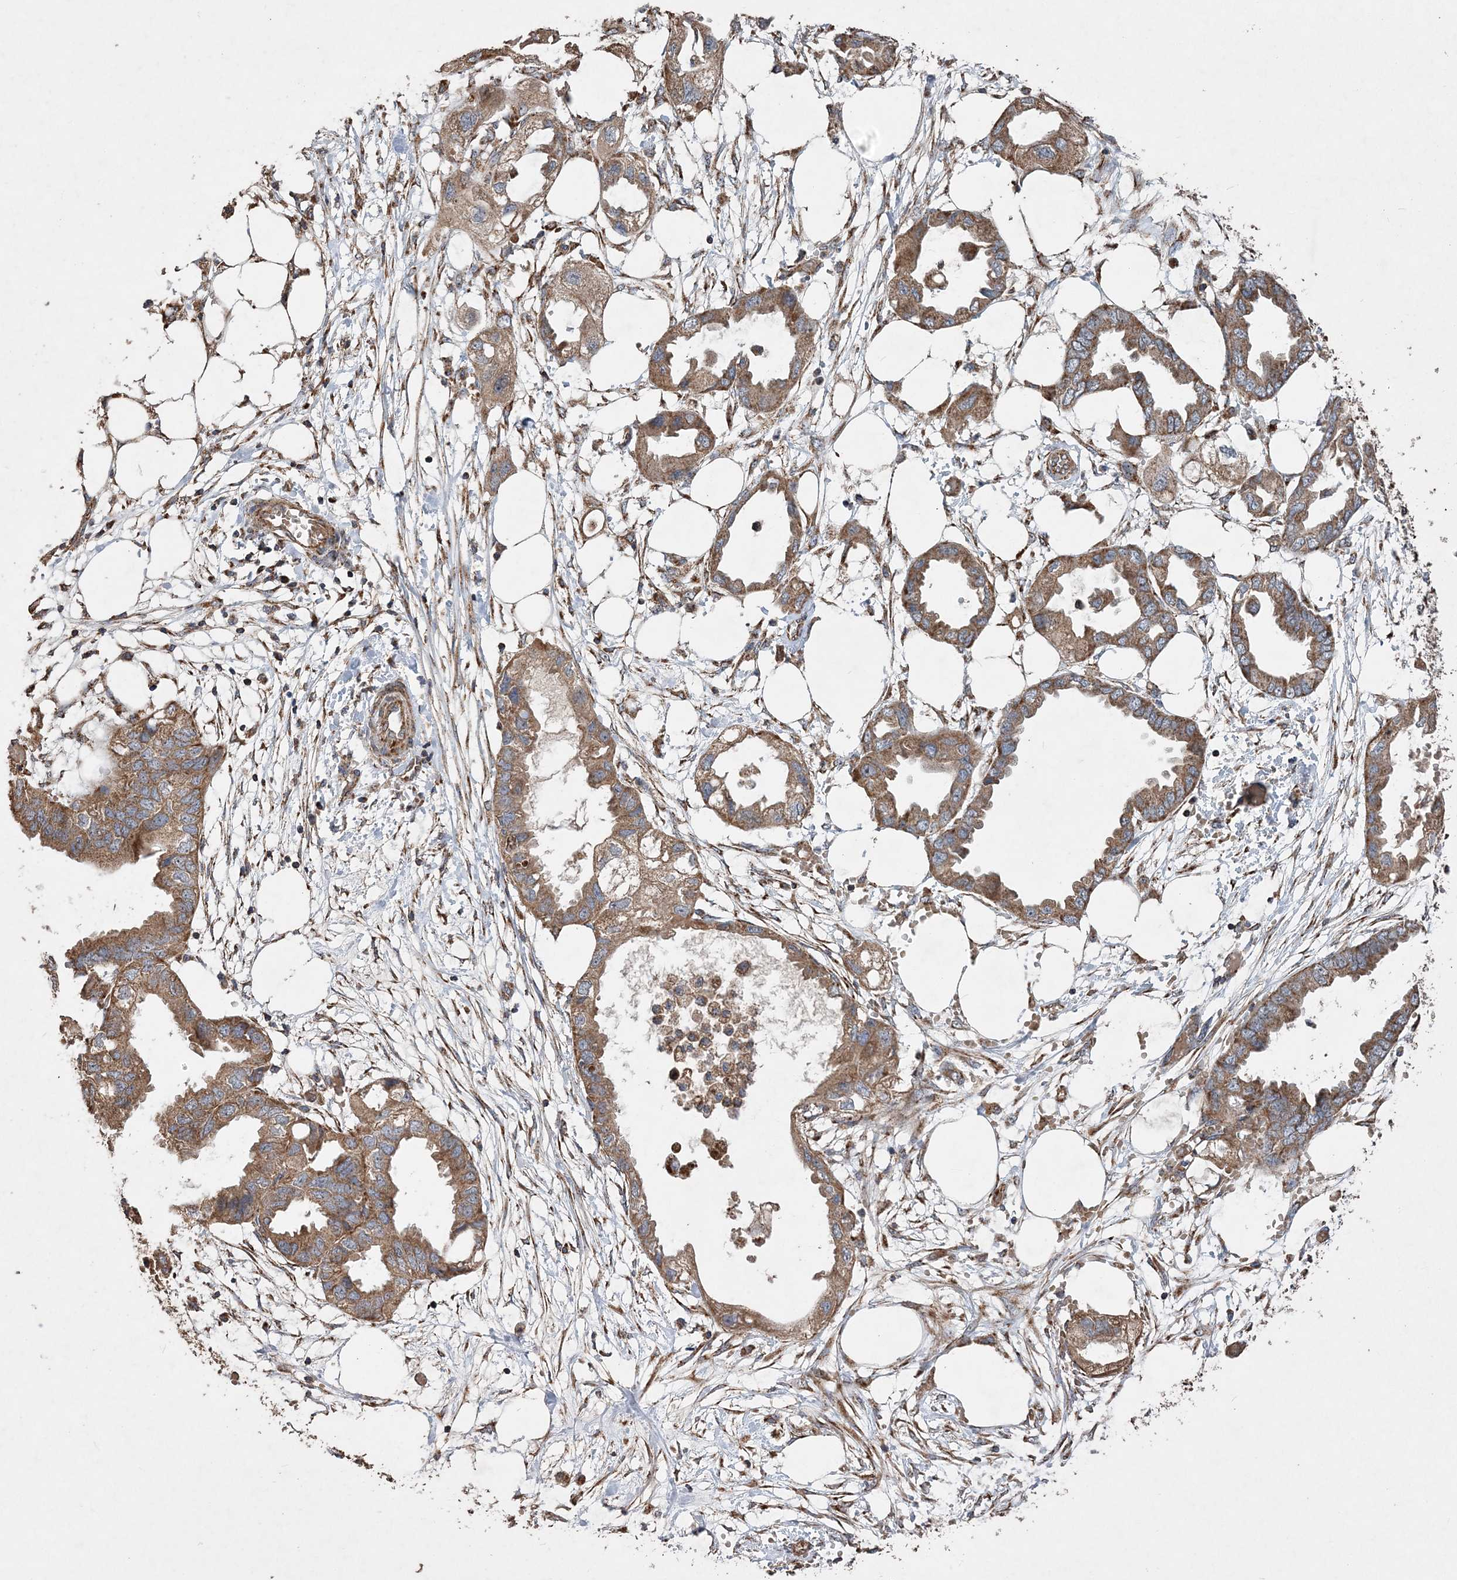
{"staining": {"intensity": "moderate", "quantity": ">75%", "location": "cytoplasmic/membranous"}, "tissue": "endometrial cancer", "cell_type": "Tumor cells", "image_type": "cancer", "snomed": [{"axis": "morphology", "description": "Adenocarcinoma, NOS"}, {"axis": "morphology", "description": "Adenocarcinoma, metastatic, NOS"}, {"axis": "topography", "description": "Adipose tissue"}, {"axis": "topography", "description": "Endometrium"}], "caption": "Endometrial adenocarcinoma stained with DAB (3,3'-diaminobenzidine) immunohistochemistry shows medium levels of moderate cytoplasmic/membranous expression in approximately >75% of tumor cells.", "gene": "POC5", "patient": {"sex": "female", "age": 67}}